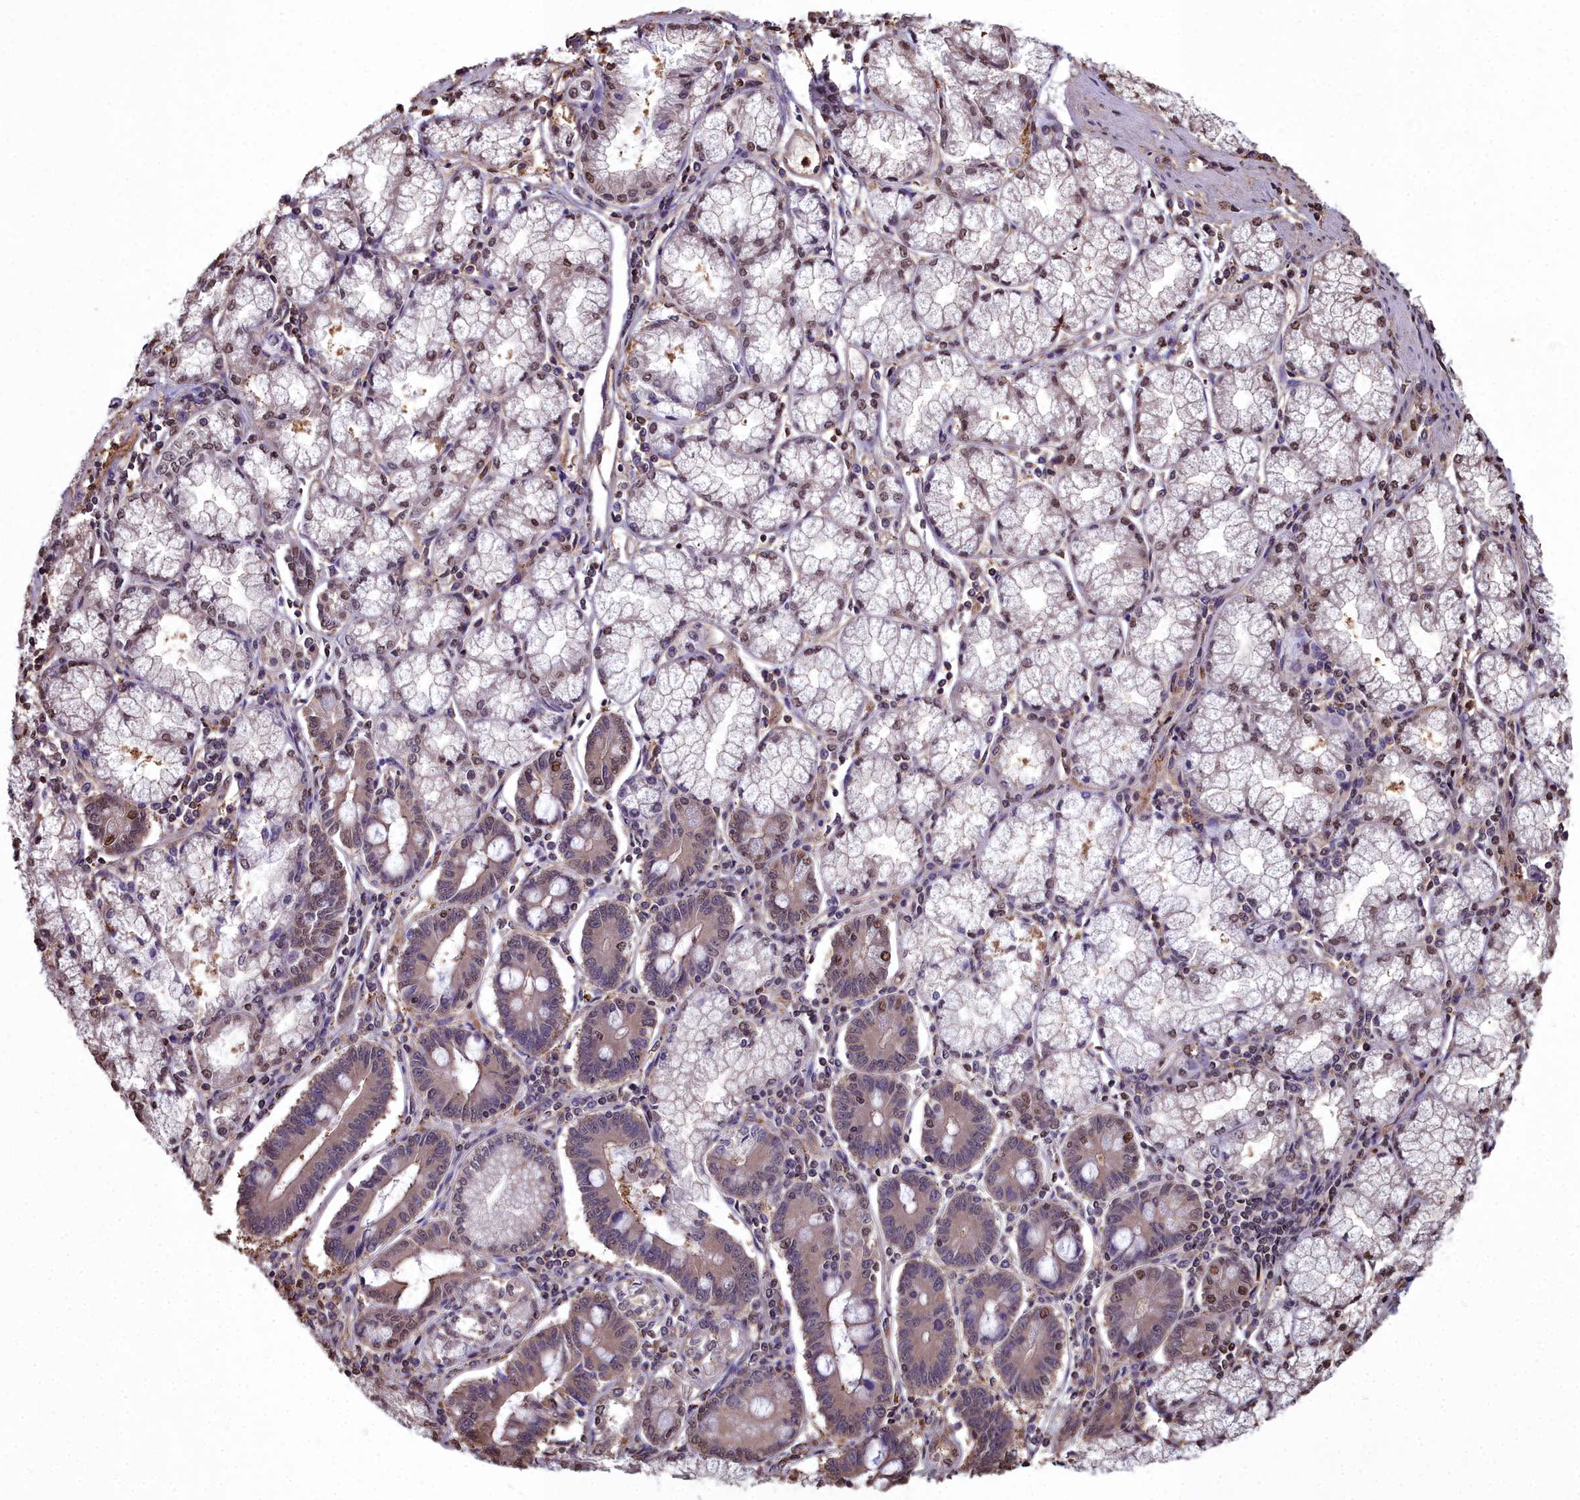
{"staining": {"intensity": "weak", "quantity": "<25%", "location": "cytoplasmic/membranous,nuclear"}, "tissue": "pancreatic cancer", "cell_type": "Tumor cells", "image_type": "cancer", "snomed": [{"axis": "morphology", "description": "Adenocarcinoma, NOS"}, {"axis": "topography", "description": "Pancreas"}], "caption": "A high-resolution histopathology image shows IHC staining of pancreatic adenocarcinoma, which exhibits no significant expression in tumor cells. (Stains: DAB (3,3'-diaminobenzidine) immunohistochemistry (IHC) with hematoxylin counter stain, Microscopy: brightfield microscopy at high magnification).", "gene": "GAPDH", "patient": {"sex": "female", "age": 50}}